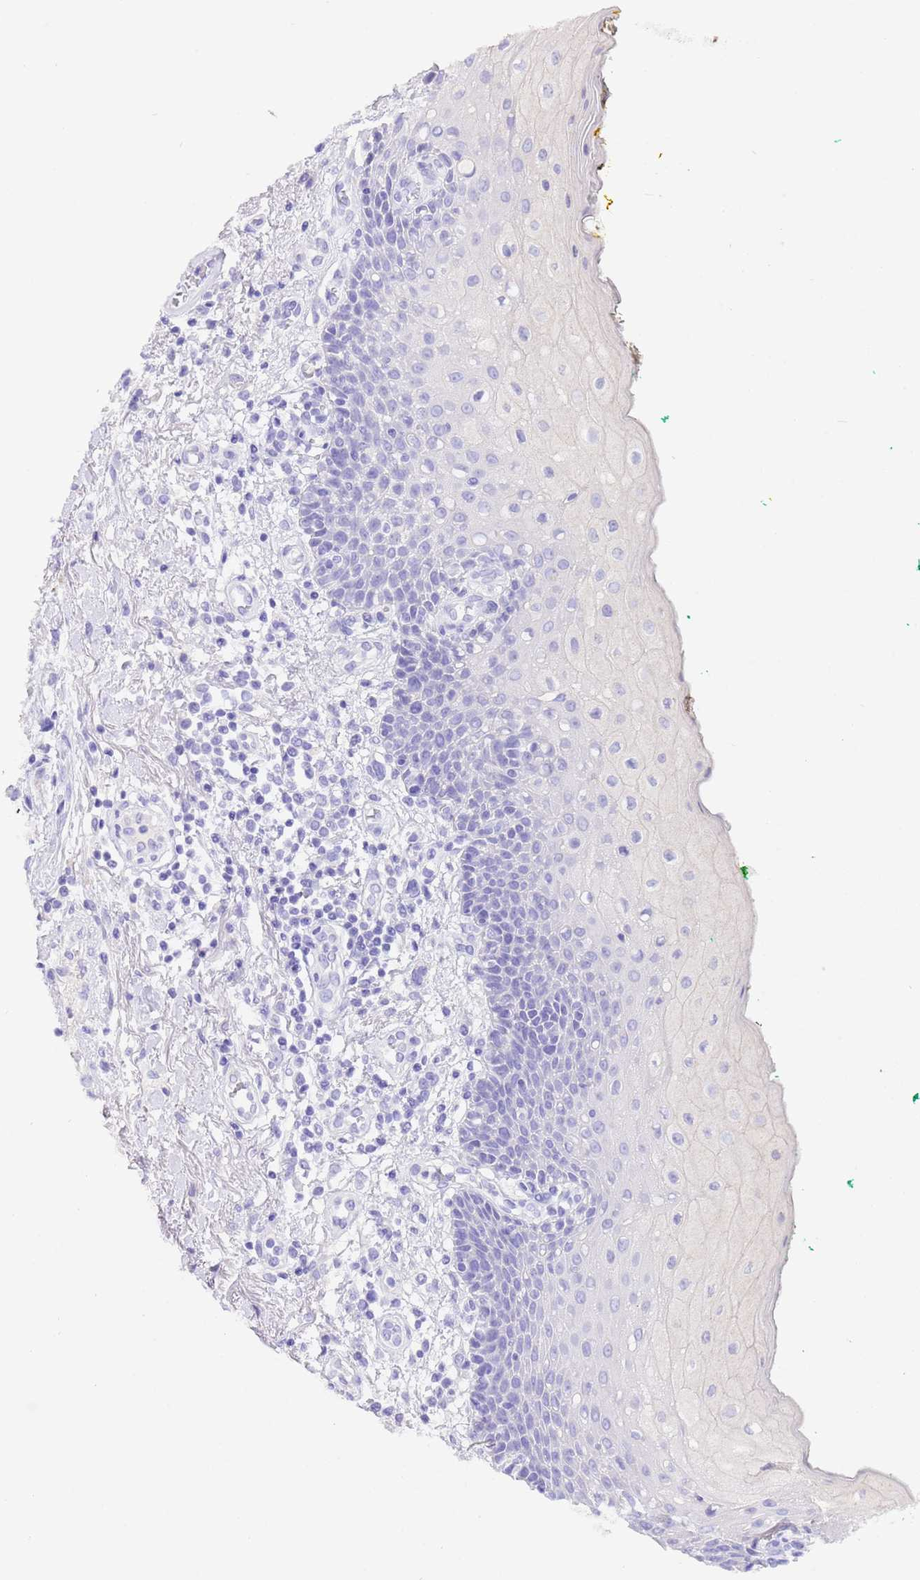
{"staining": {"intensity": "negative", "quantity": "none", "location": "none"}, "tissue": "oral mucosa", "cell_type": "Squamous epithelial cells", "image_type": "normal", "snomed": [{"axis": "morphology", "description": "Normal tissue, NOS"}, {"axis": "morphology", "description": "Squamous cell carcinoma, NOS"}, {"axis": "topography", "description": "Oral tissue"}, {"axis": "topography", "description": "Tounge, NOS"}, {"axis": "topography", "description": "Head-Neck"}], "caption": "DAB (3,3'-diaminobenzidine) immunohistochemical staining of benign oral mucosa reveals no significant expression in squamous epithelial cells.", "gene": "CPB1", "patient": {"sex": "male", "age": 79}}